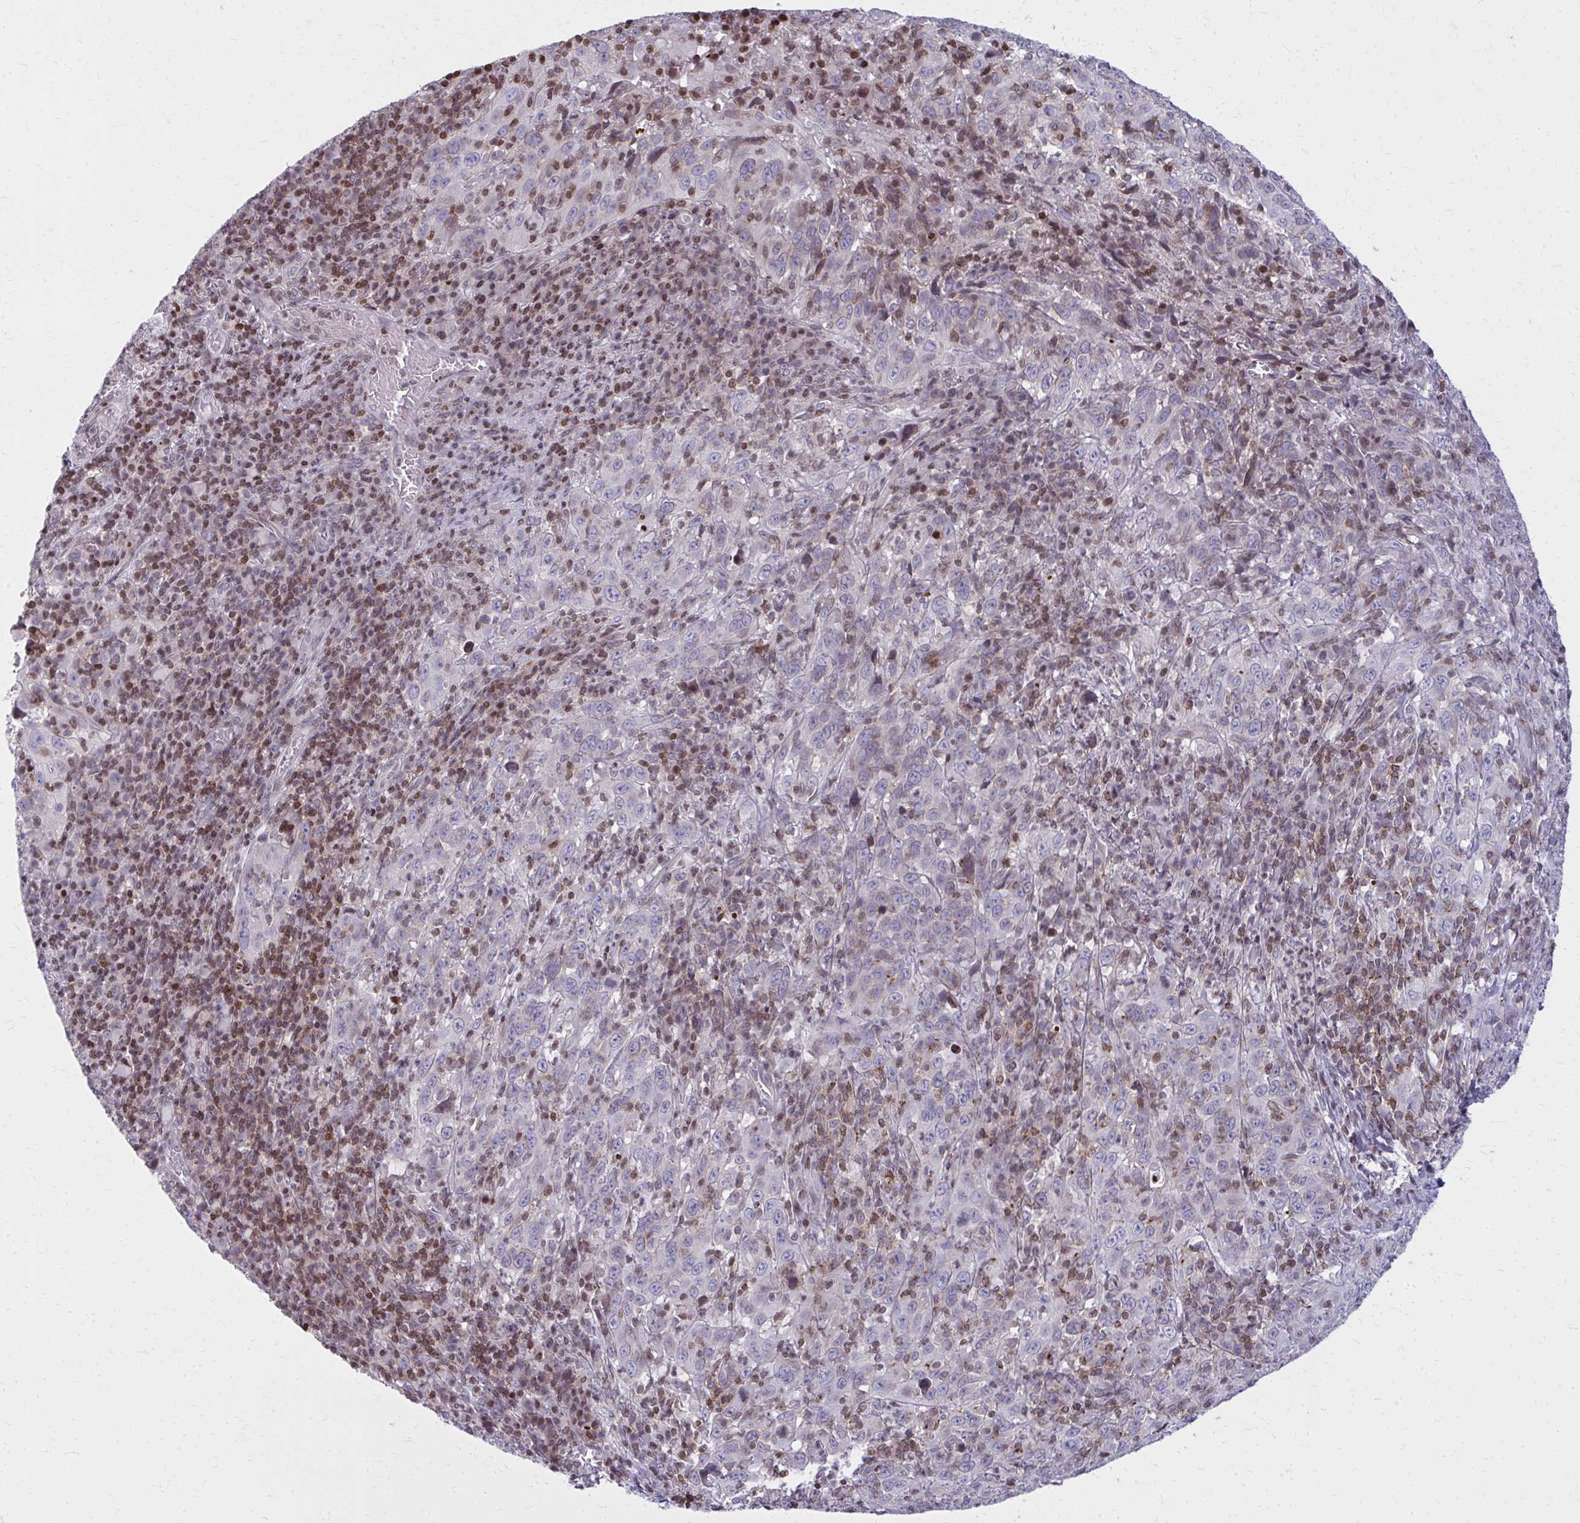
{"staining": {"intensity": "negative", "quantity": "none", "location": "none"}, "tissue": "cervical cancer", "cell_type": "Tumor cells", "image_type": "cancer", "snomed": [{"axis": "morphology", "description": "Squamous cell carcinoma, NOS"}, {"axis": "topography", "description": "Cervix"}], "caption": "High magnification brightfield microscopy of cervical cancer stained with DAB (brown) and counterstained with hematoxylin (blue): tumor cells show no significant positivity.", "gene": "AP5M1", "patient": {"sex": "female", "age": 46}}